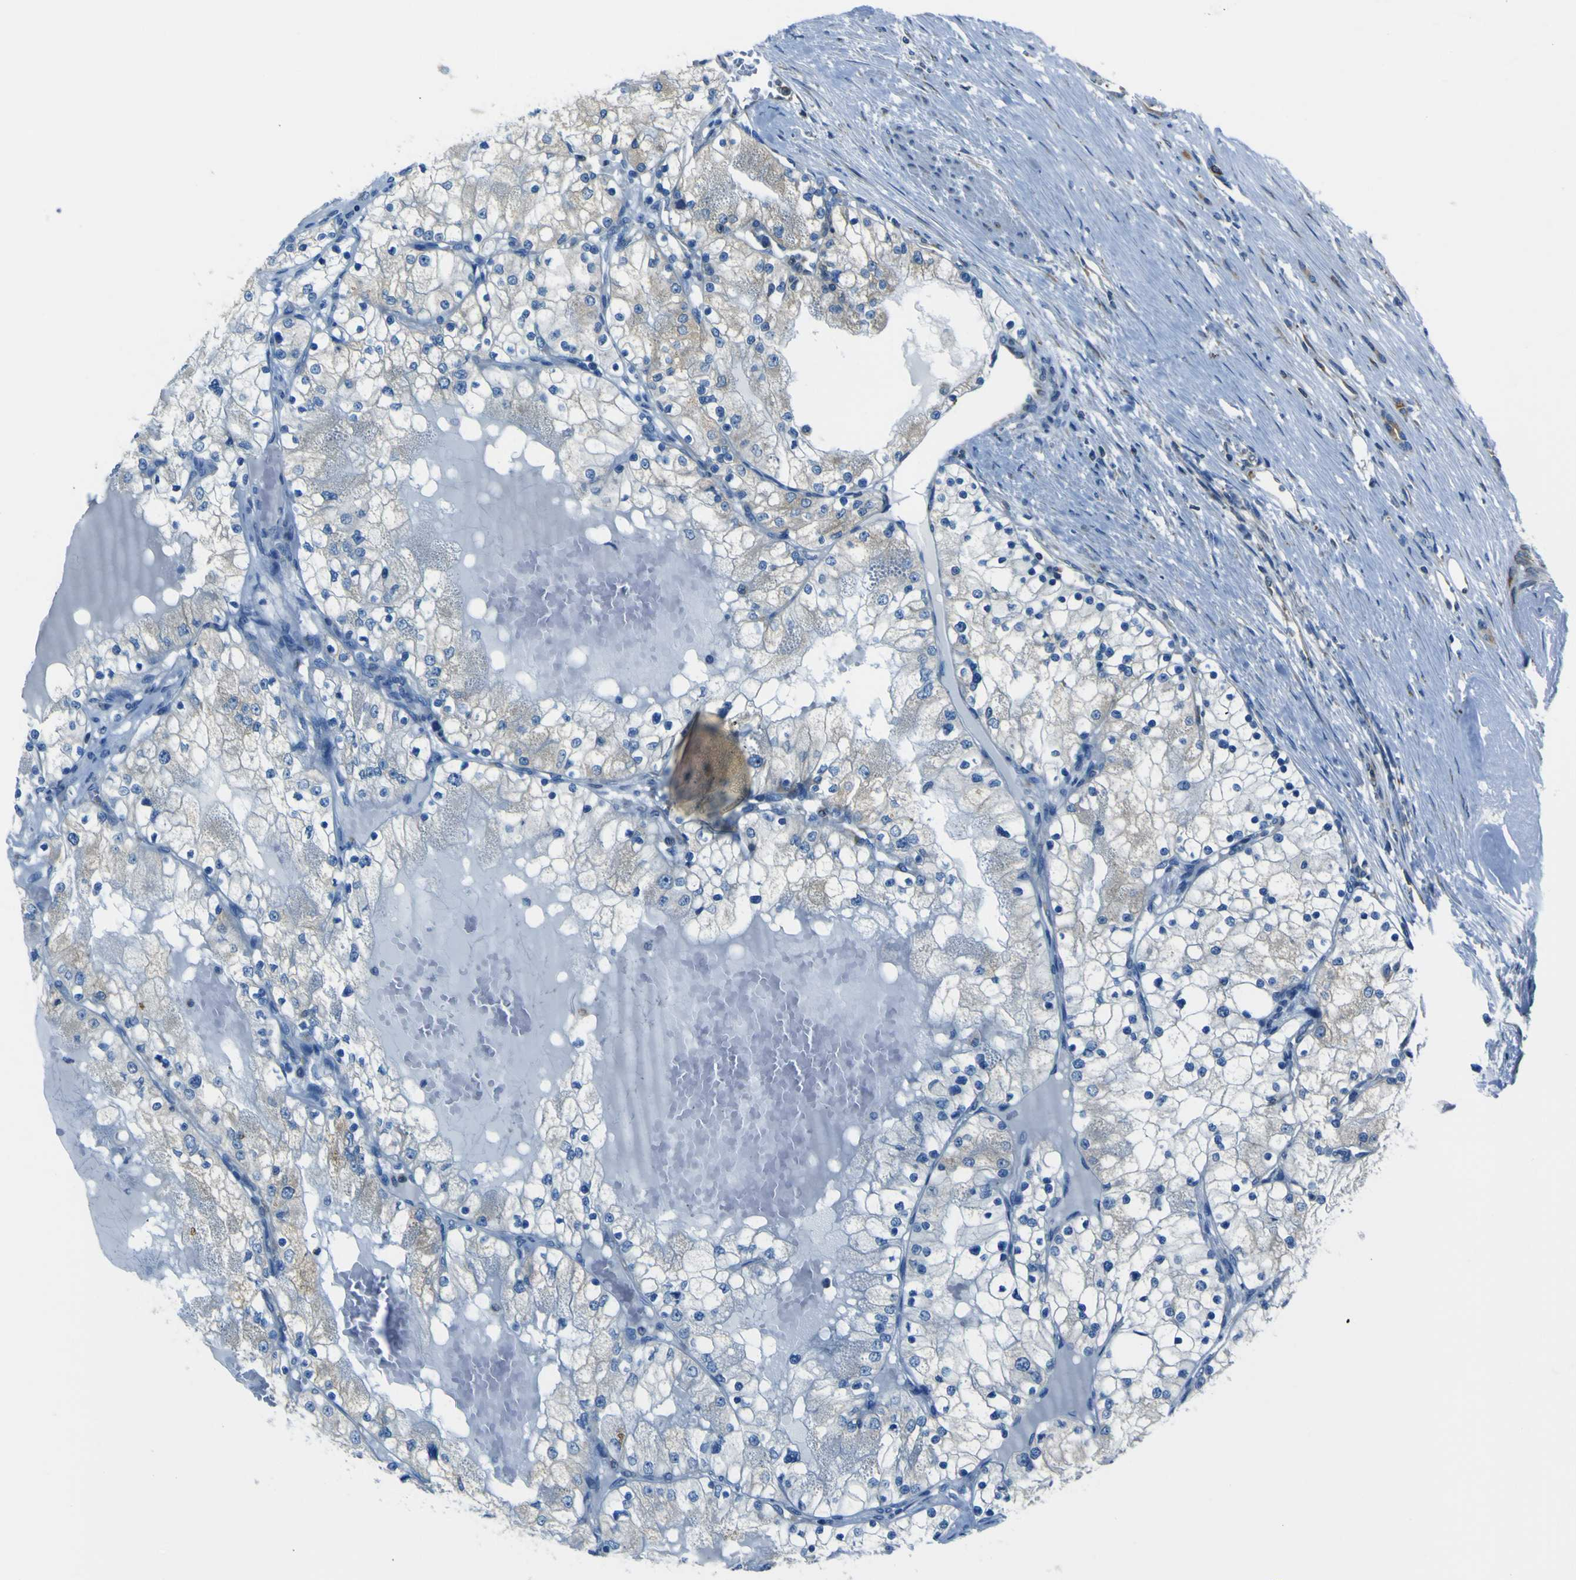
{"staining": {"intensity": "weak", "quantity": "25%-75%", "location": "cytoplasmic/membranous"}, "tissue": "renal cancer", "cell_type": "Tumor cells", "image_type": "cancer", "snomed": [{"axis": "morphology", "description": "Adenocarcinoma, NOS"}, {"axis": "topography", "description": "Kidney"}], "caption": "Immunohistochemistry photomicrograph of neoplastic tissue: adenocarcinoma (renal) stained using immunohistochemistry (IHC) exhibits low levels of weak protein expression localized specifically in the cytoplasmic/membranous of tumor cells, appearing as a cytoplasmic/membranous brown color.", "gene": "STIM1", "patient": {"sex": "male", "age": 68}}